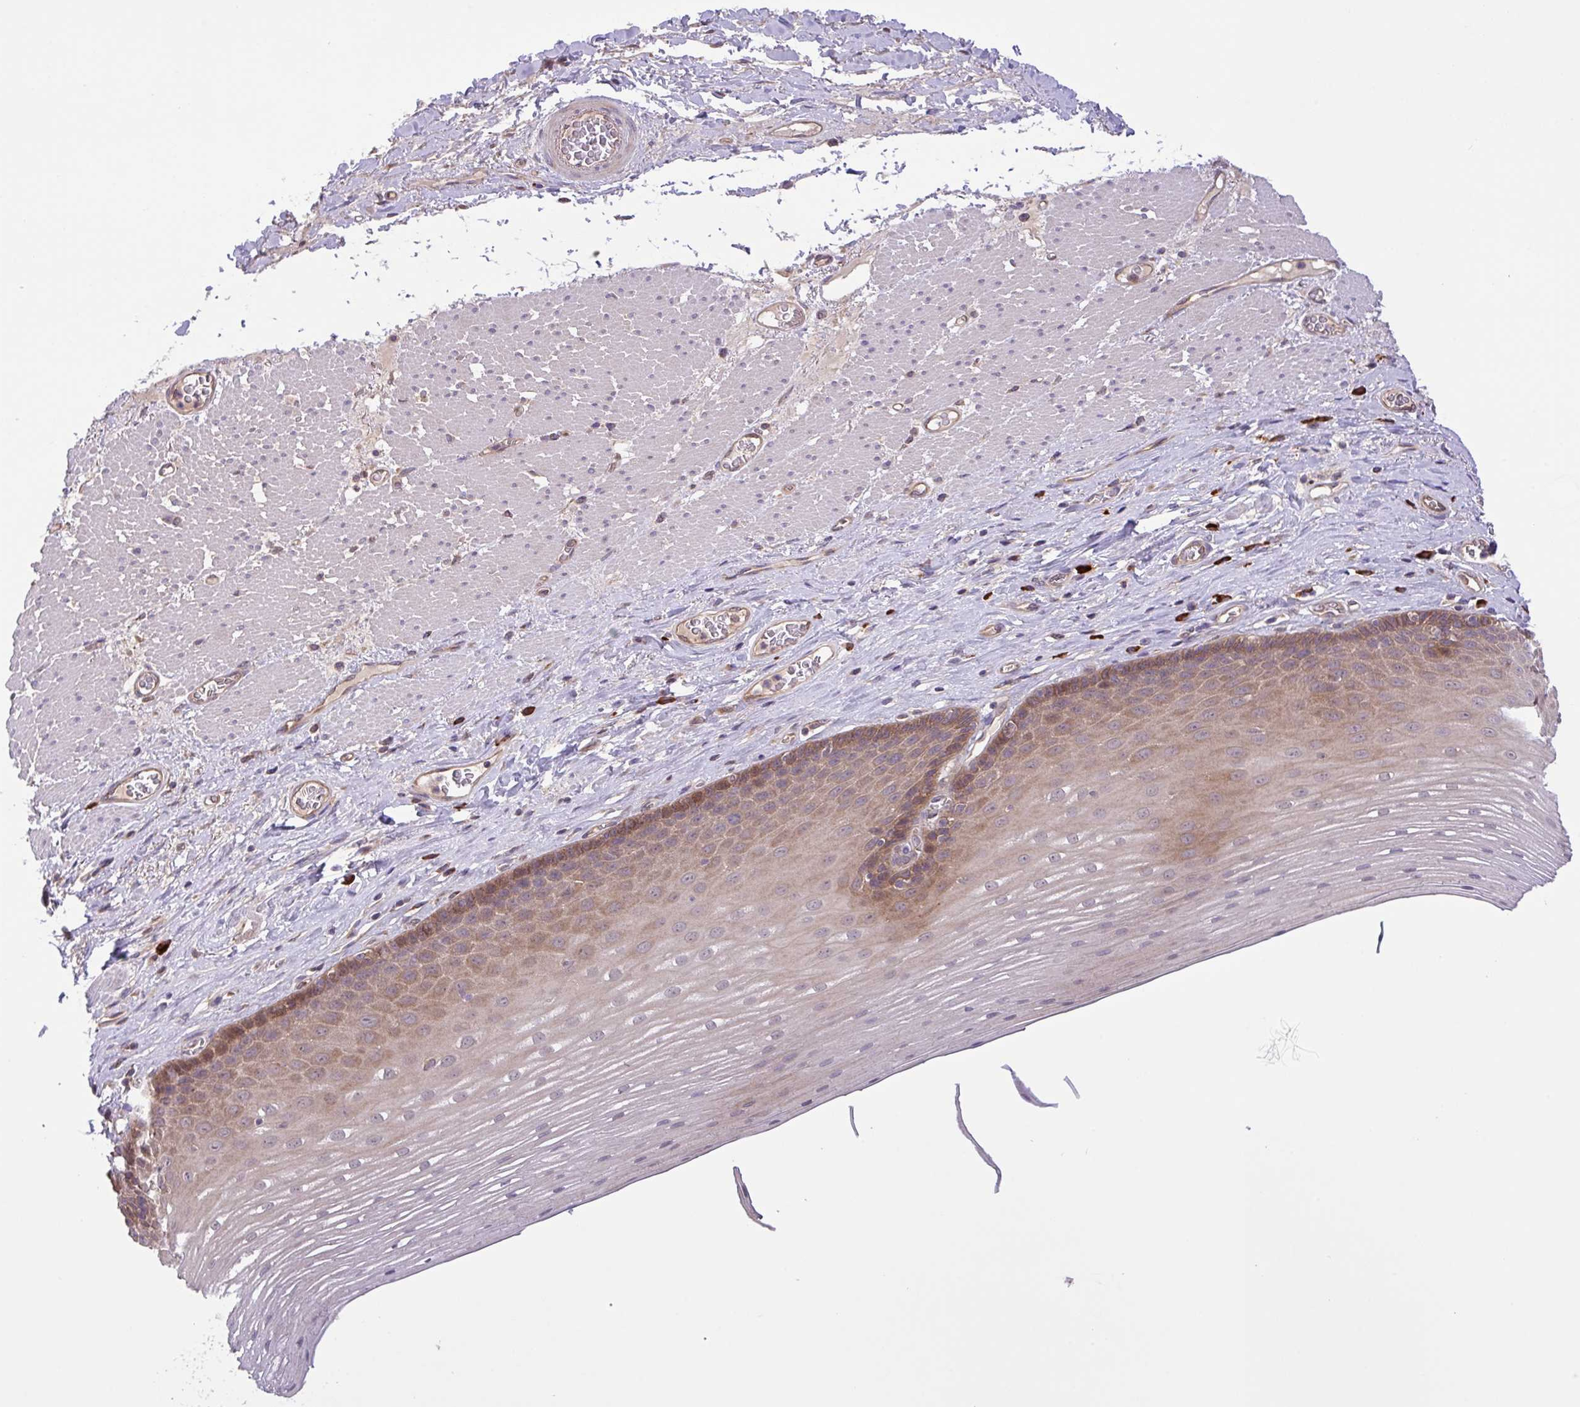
{"staining": {"intensity": "weak", "quantity": "25%-75%", "location": "cytoplasmic/membranous"}, "tissue": "esophagus", "cell_type": "Squamous epithelial cells", "image_type": "normal", "snomed": [{"axis": "morphology", "description": "Normal tissue, NOS"}, {"axis": "topography", "description": "Esophagus"}], "caption": "Immunohistochemical staining of normal human esophagus exhibits low levels of weak cytoplasmic/membranous positivity in about 25%-75% of squamous epithelial cells.", "gene": "INTS10", "patient": {"sex": "male", "age": 62}}